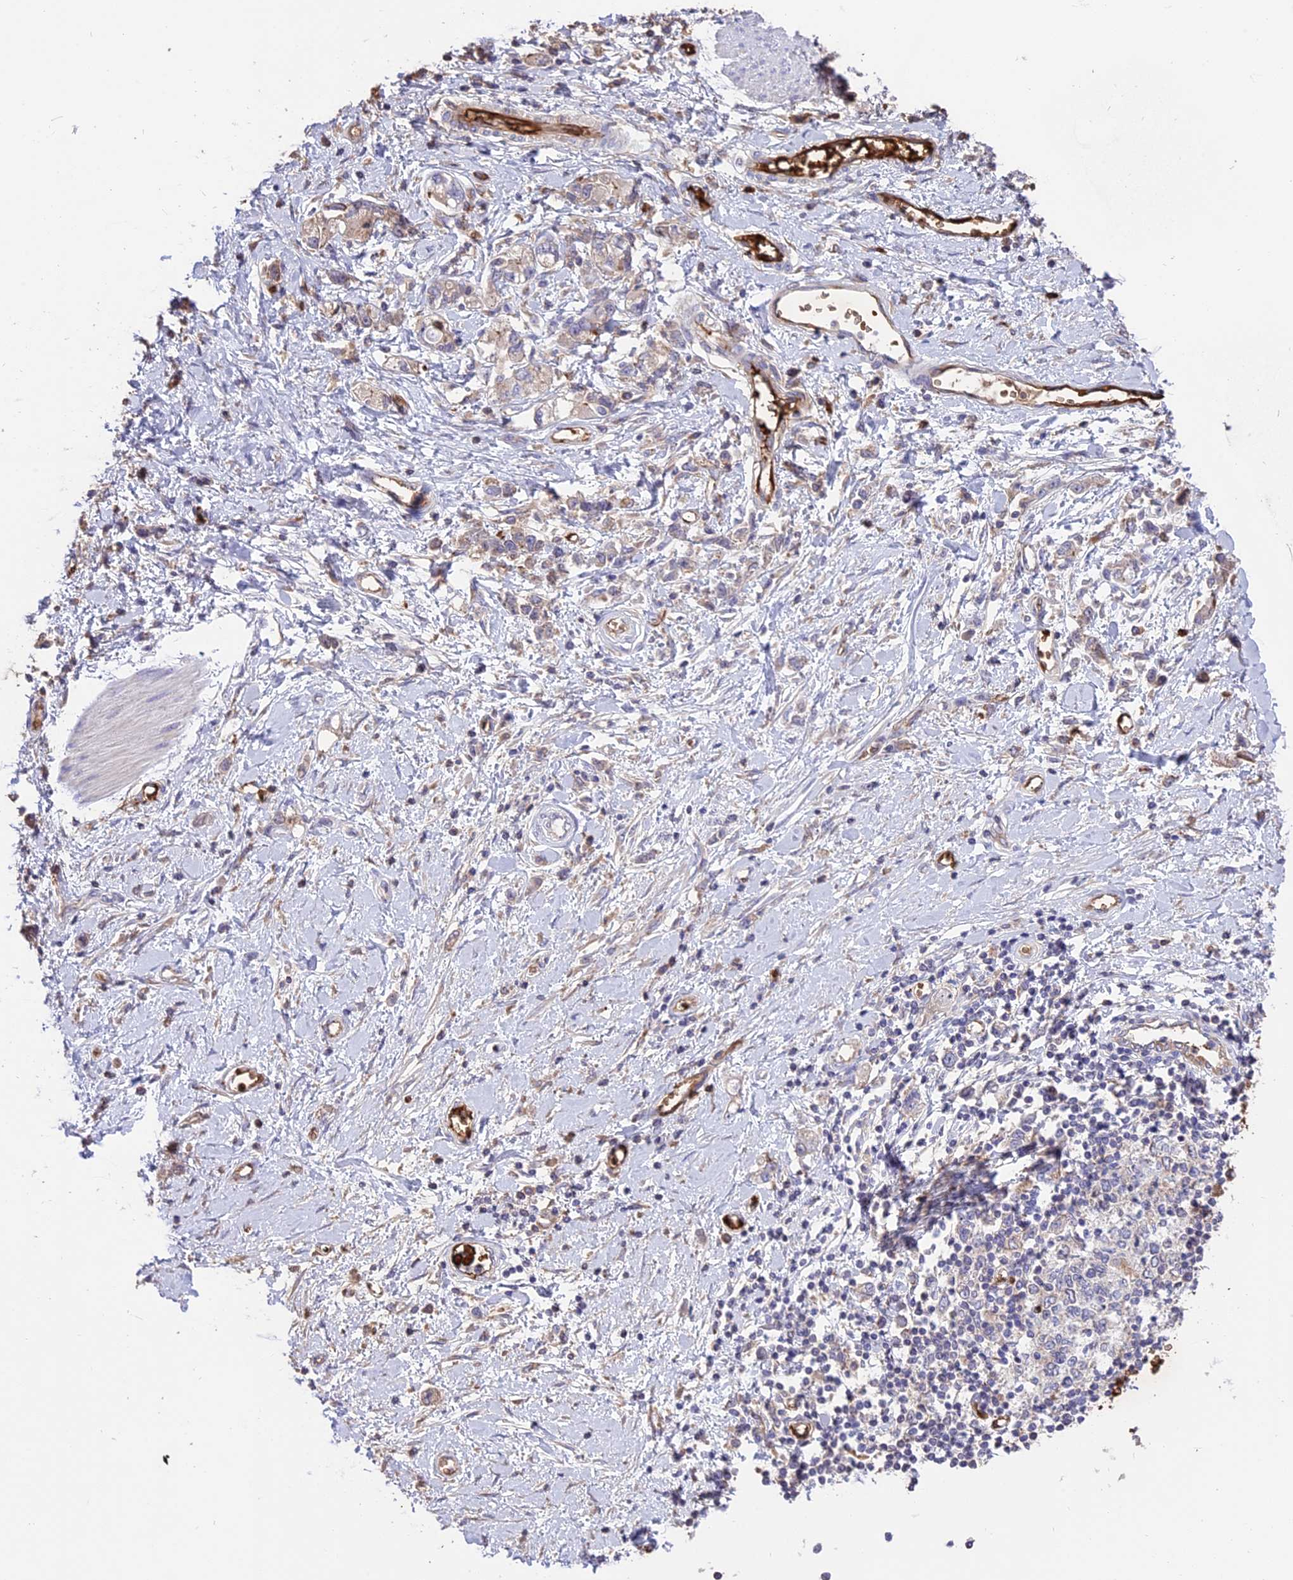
{"staining": {"intensity": "weak", "quantity": "<25%", "location": "cytoplasmic/membranous"}, "tissue": "stomach cancer", "cell_type": "Tumor cells", "image_type": "cancer", "snomed": [{"axis": "morphology", "description": "Adenocarcinoma, NOS"}, {"axis": "topography", "description": "Stomach"}], "caption": "The histopathology image reveals no significant expression in tumor cells of stomach cancer (adenocarcinoma).", "gene": "TTC4", "patient": {"sex": "female", "age": 76}}